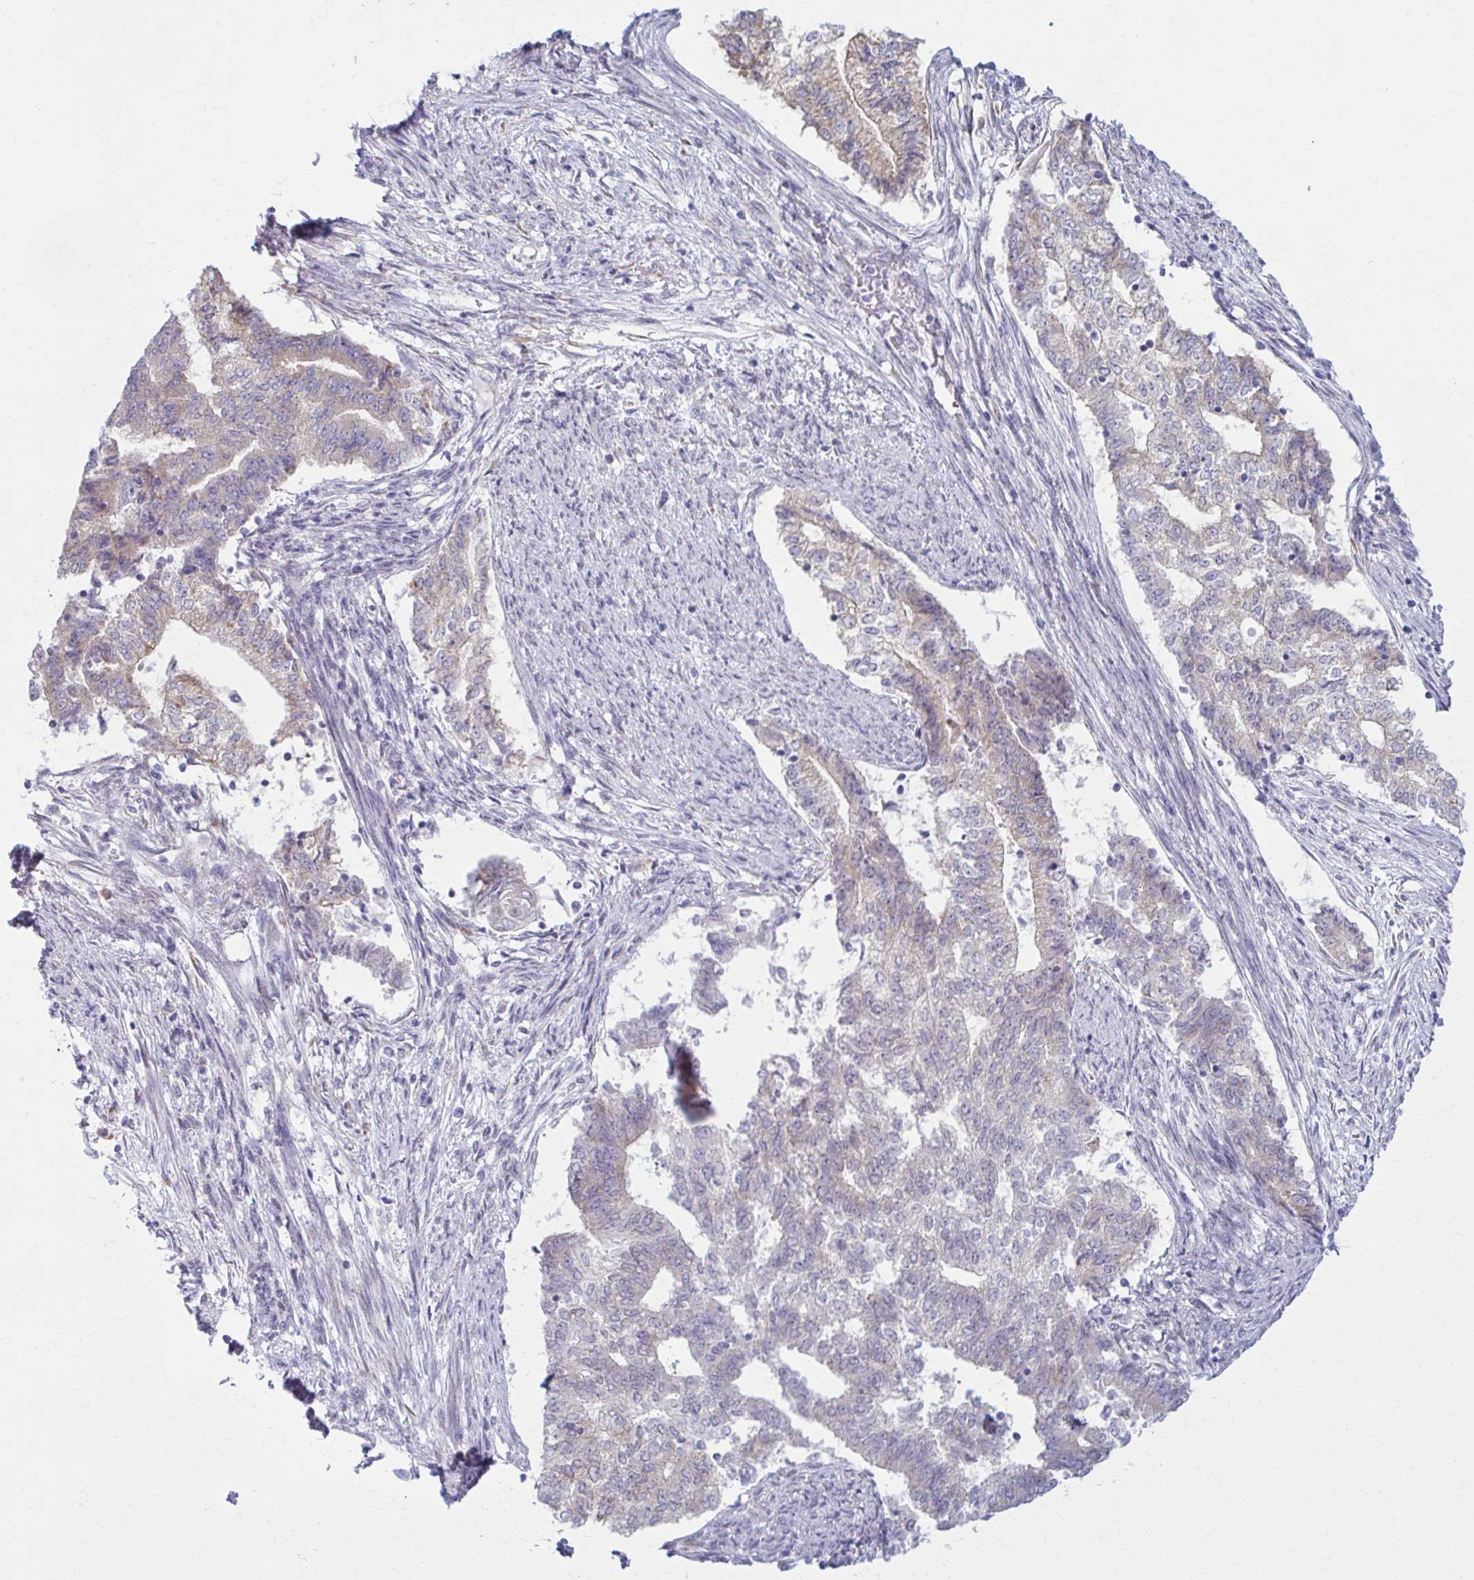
{"staining": {"intensity": "weak", "quantity": "25%-75%", "location": "cytoplasmic/membranous"}, "tissue": "endometrial cancer", "cell_type": "Tumor cells", "image_type": "cancer", "snomed": [{"axis": "morphology", "description": "Adenocarcinoma, NOS"}, {"axis": "topography", "description": "Endometrium"}], "caption": "IHC (DAB) staining of endometrial cancer reveals weak cytoplasmic/membranous protein staining in about 25%-75% of tumor cells. Using DAB (brown) and hematoxylin (blue) stains, captured at high magnification using brightfield microscopy.", "gene": "PRKRA", "patient": {"sex": "female", "age": 65}}